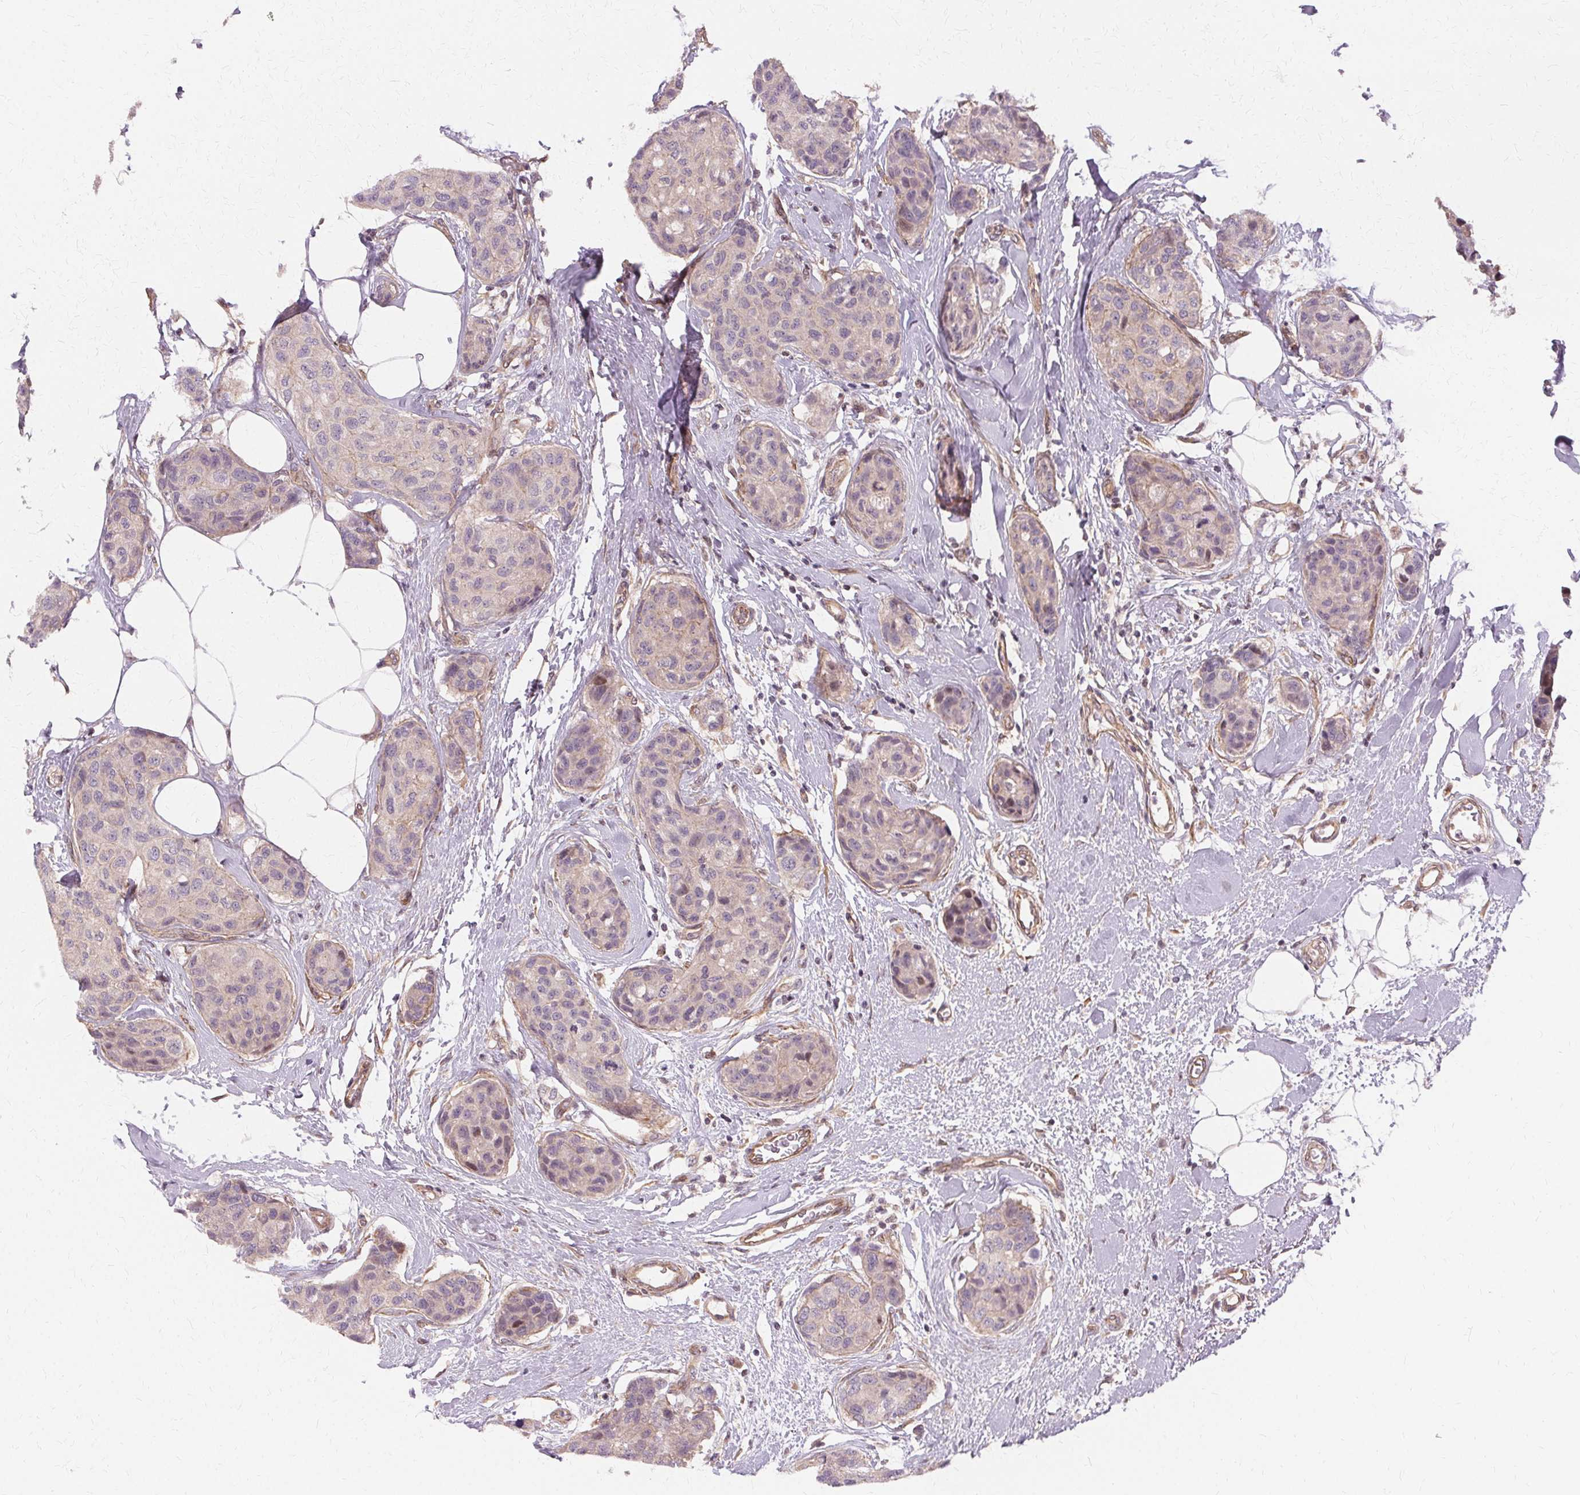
{"staining": {"intensity": "negative", "quantity": "none", "location": "none"}, "tissue": "breast cancer", "cell_type": "Tumor cells", "image_type": "cancer", "snomed": [{"axis": "morphology", "description": "Duct carcinoma"}, {"axis": "topography", "description": "Breast"}], "caption": "Tumor cells show no significant protein positivity in breast cancer.", "gene": "USP8", "patient": {"sex": "female", "age": 80}}